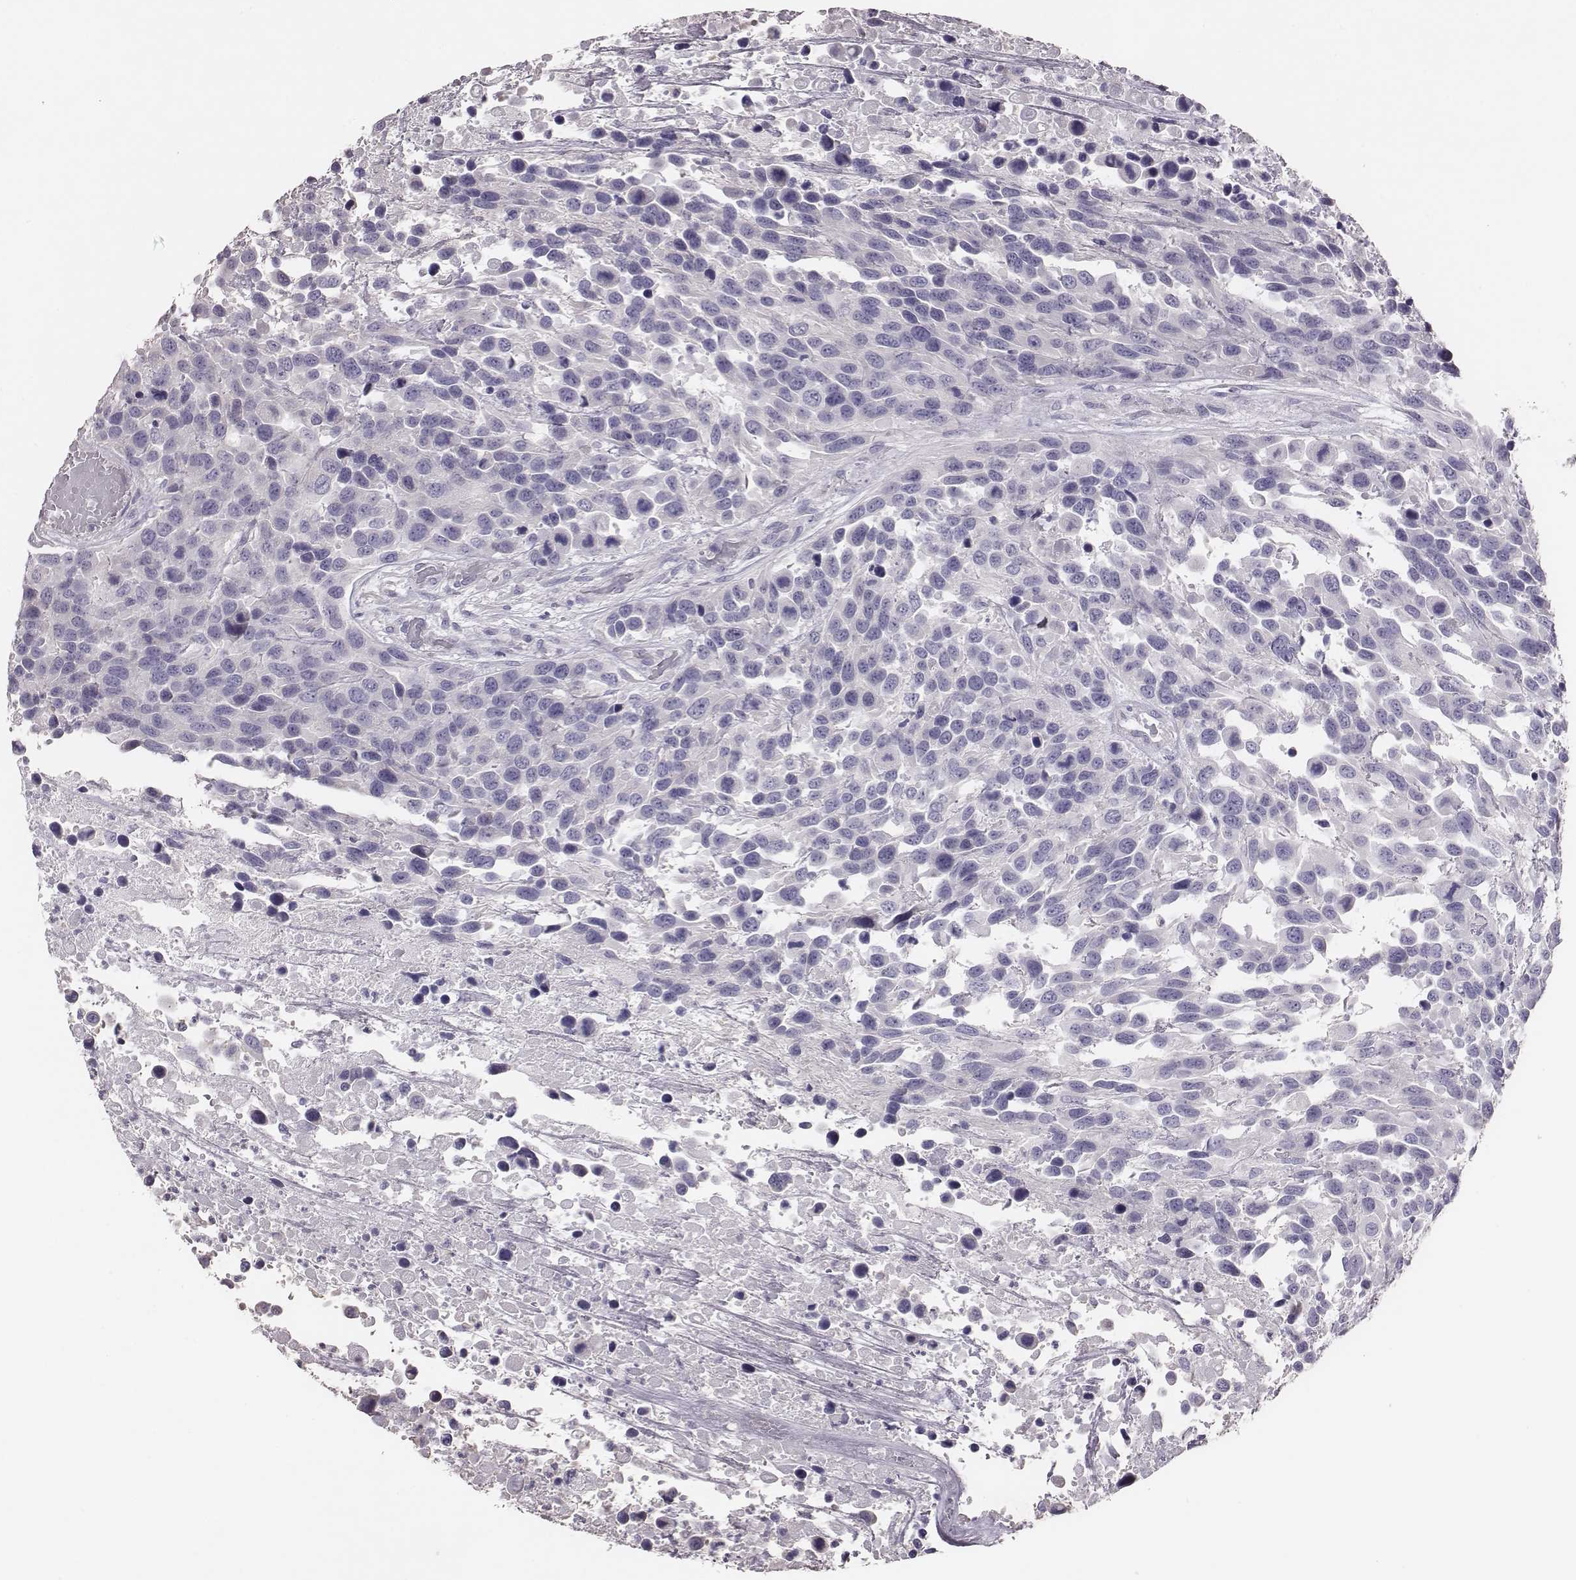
{"staining": {"intensity": "negative", "quantity": "none", "location": "none"}, "tissue": "urothelial cancer", "cell_type": "Tumor cells", "image_type": "cancer", "snomed": [{"axis": "morphology", "description": "Urothelial carcinoma, High grade"}, {"axis": "topography", "description": "Urinary bladder"}], "caption": "Protein analysis of urothelial cancer exhibits no significant positivity in tumor cells.", "gene": "P2RY10", "patient": {"sex": "female", "age": 70}}